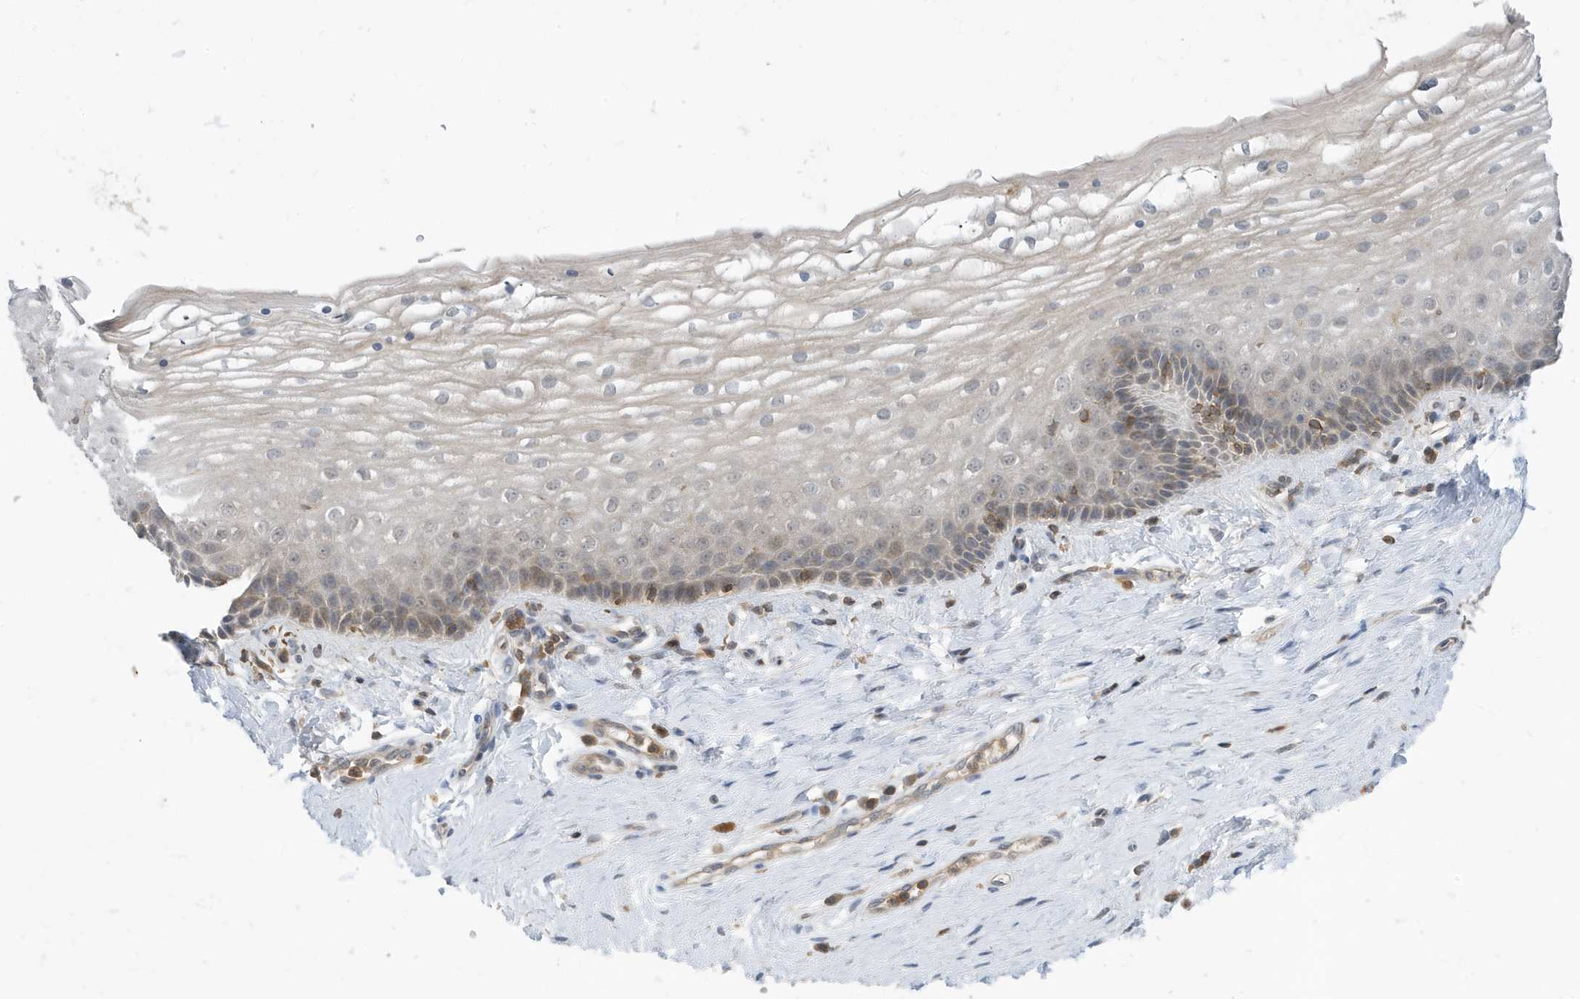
{"staining": {"intensity": "weak", "quantity": "<25%", "location": "cytoplasmic/membranous"}, "tissue": "vagina", "cell_type": "Squamous epithelial cells", "image_type": "normal", "snomed": [{"axis": "morphology", "description": "Normal tissue, NOS"}, {"axis": "topography", "description": "Vagina"}], "caption": "This is an immunohistochemistry (IHC) micrograph of benign human vagina. There is no staining in squamous epithelial cells.", "gene": "NSUN3", "patient": {"sex": "female", "age": 46}}